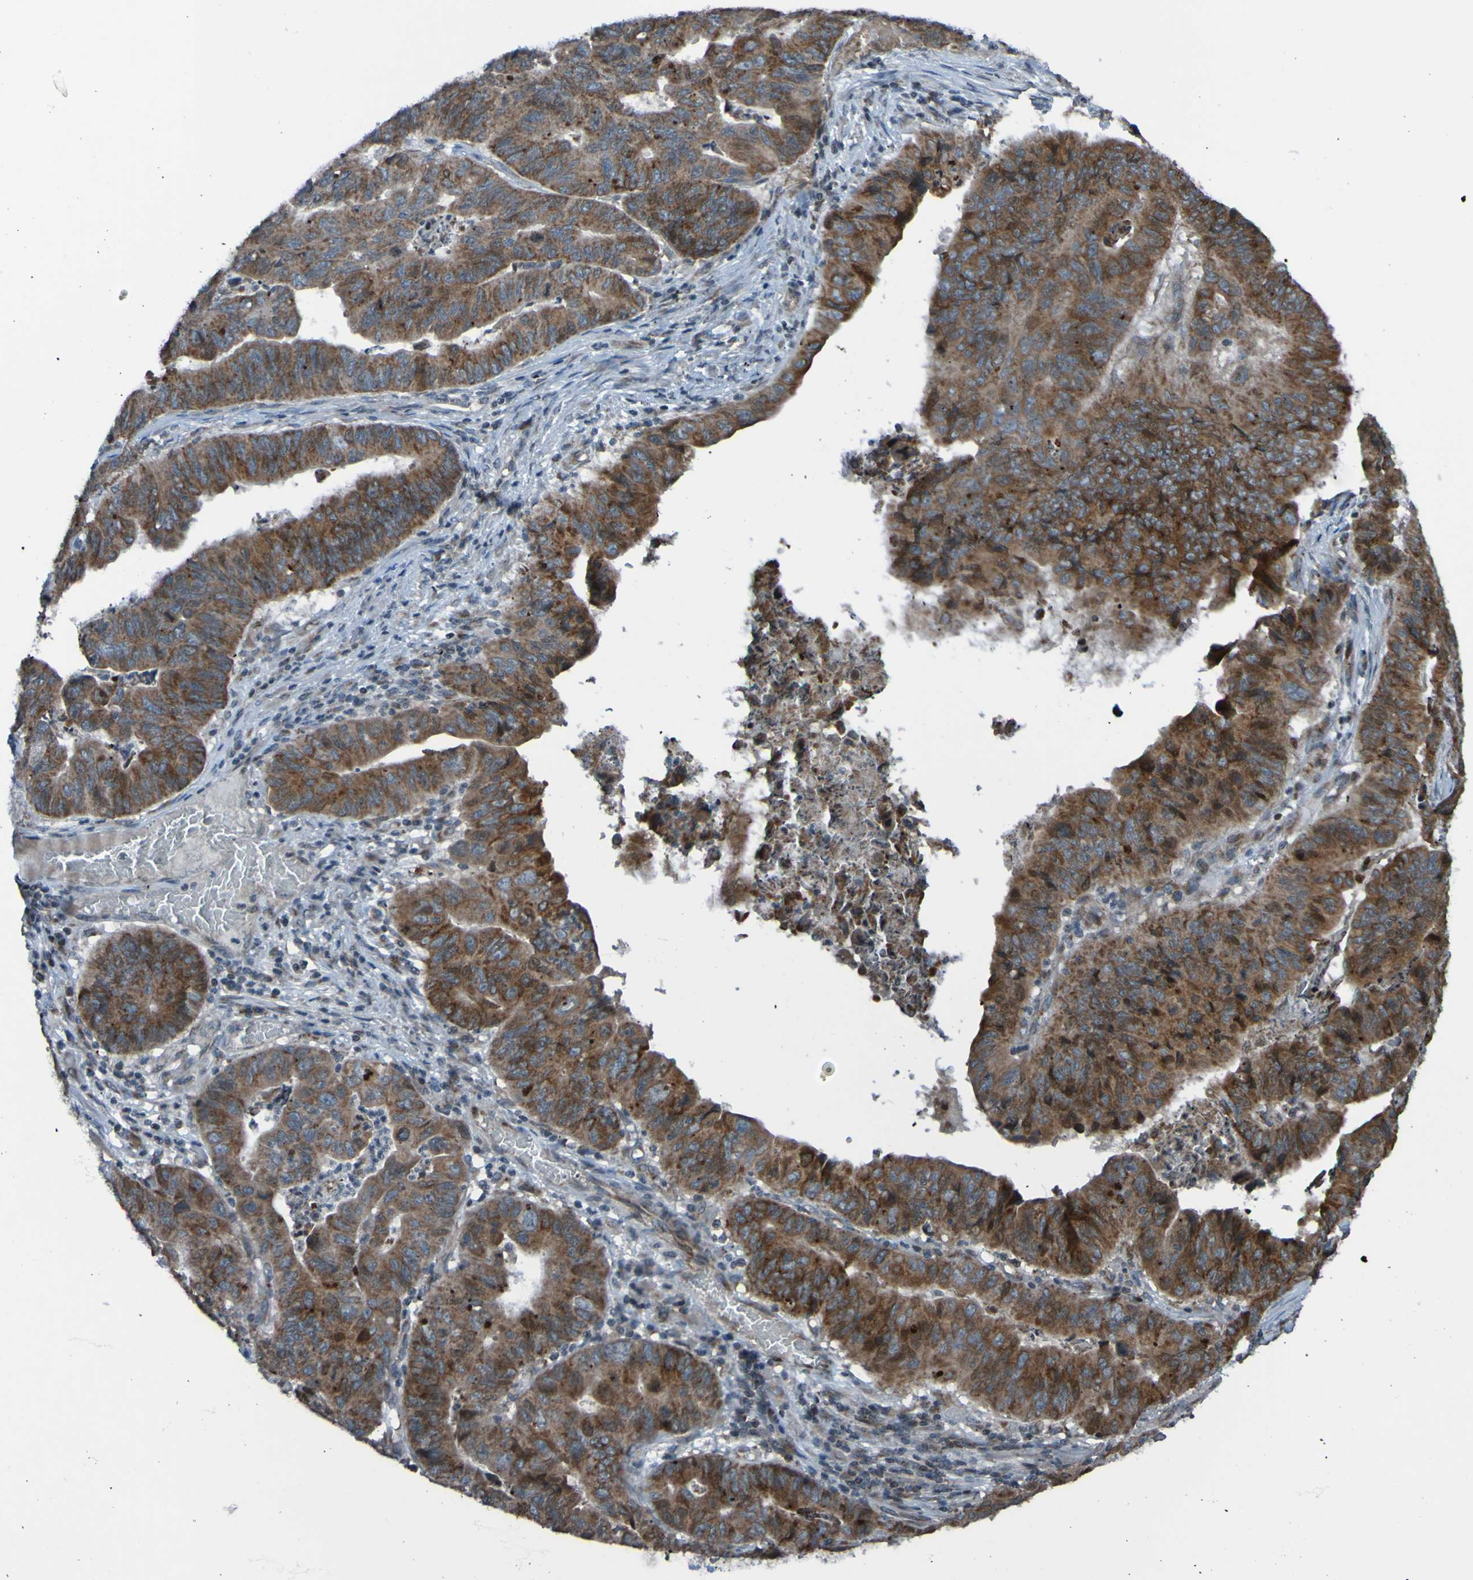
{"staining": {"intensity": "strong", "quantity": ">75%", "location": "cytoplasmic/membranous"}, "tissue": "stomach cancer", "cell_type": "Tumor cells", "image_type": "cancer", "snomed": [{"axis": "morphology", "description": "Adenocarcinoma, NOS"}, {"axis": "topography", "description": "Stomach, lower"}], "caption": "About >75% of tumor cells in human stomach cancer reveal strong cytoplasmic/membranous protein staining as visualized by brown immunohistochemical staining.", "gene": "UNG", "patient": {"sex": "male", "age": 77}}